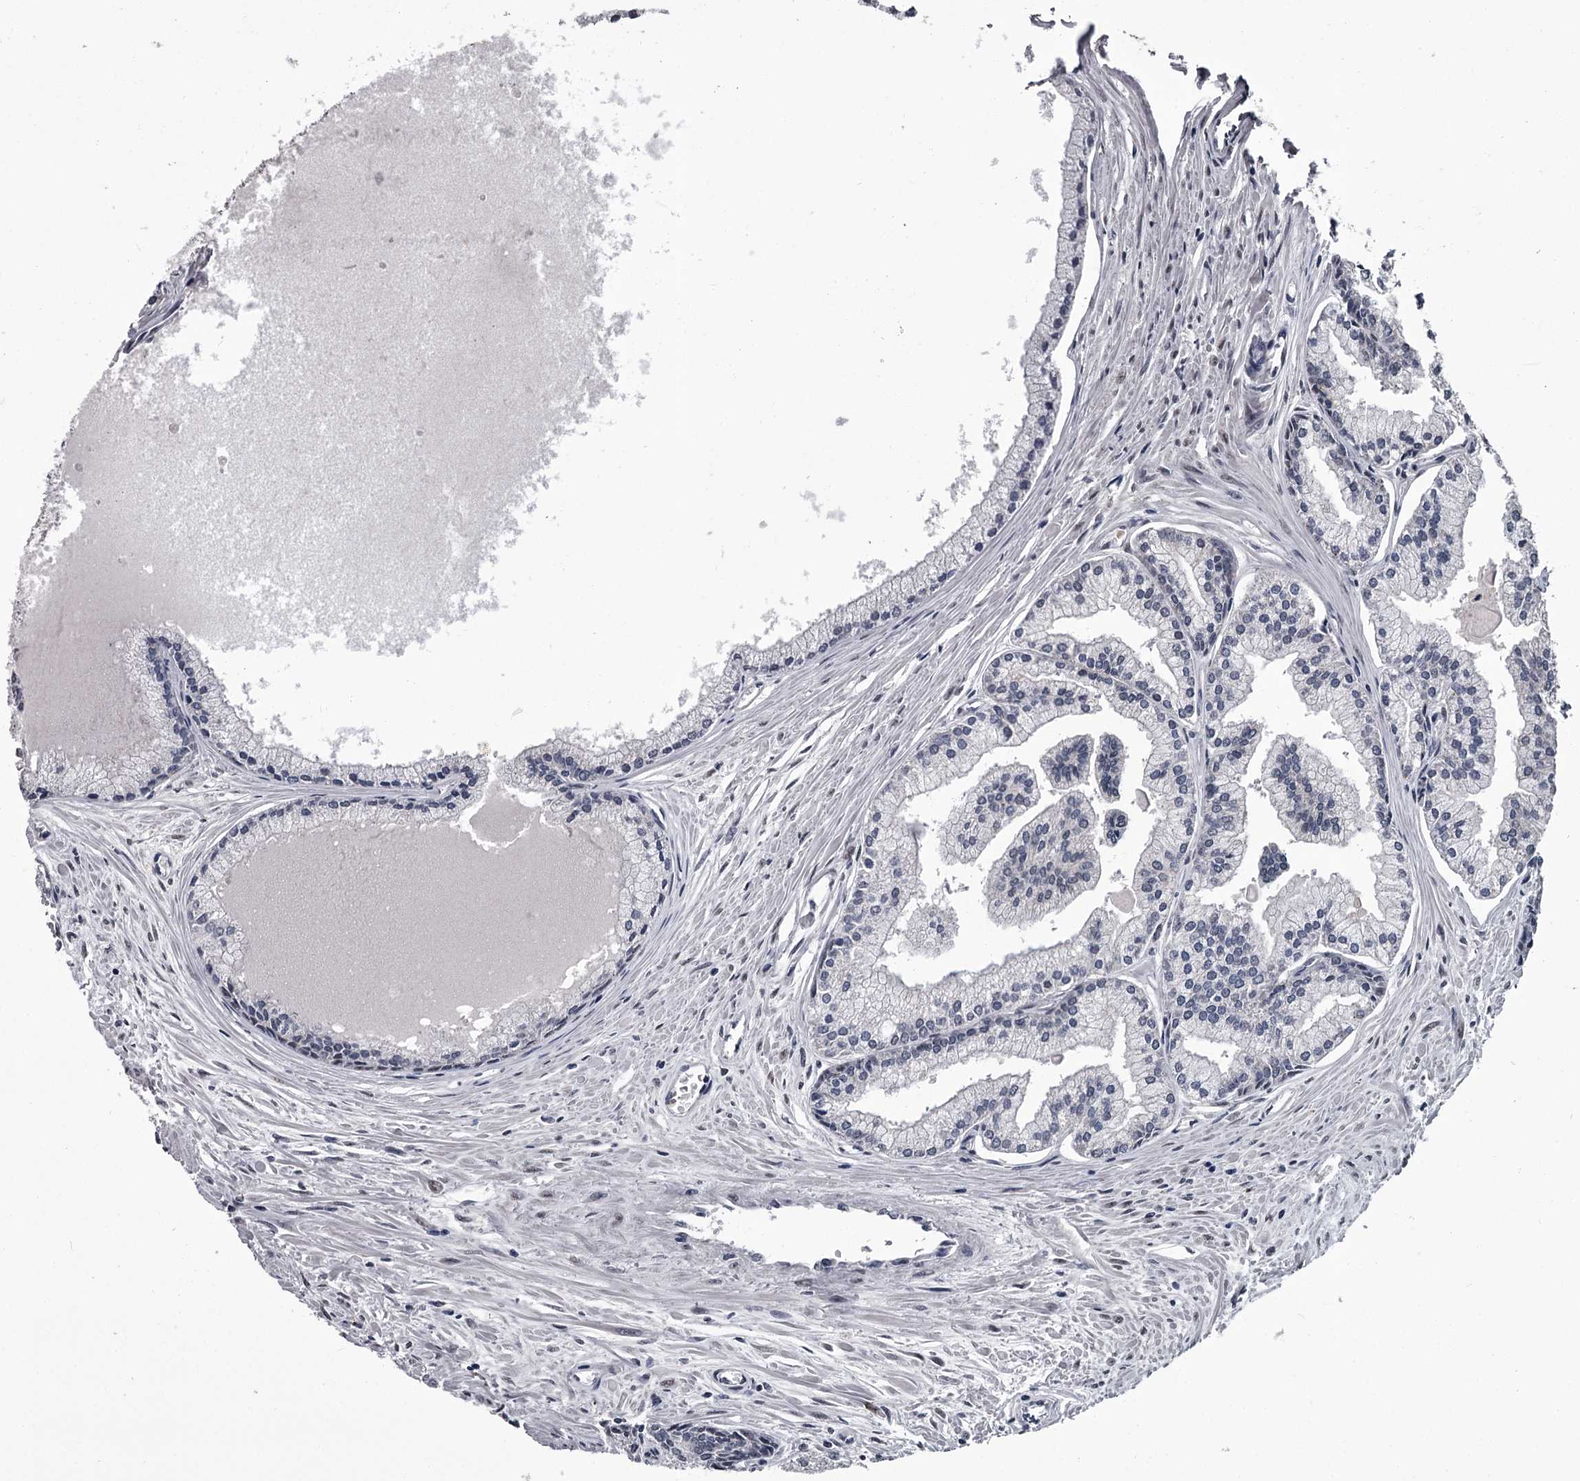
{"staining": {"intensity": "negative", "quantity": "none", "location": "none"}, "tissue": "prostate cancer", "cell_type": "Tumor cells", "image_type": "cancer", "snomed": [{"axis": "morphology", "description": "Adenocarcinoma, High grade"}, {"axis": "topography", "description": "Prostate"}], "caption": "The image demonstrates no staining of tumor cells in prostate cancer (high-grade adenocarcinoma).", "gene": "PRPF40B", "patient": {"sex": "male", "age": 68}}